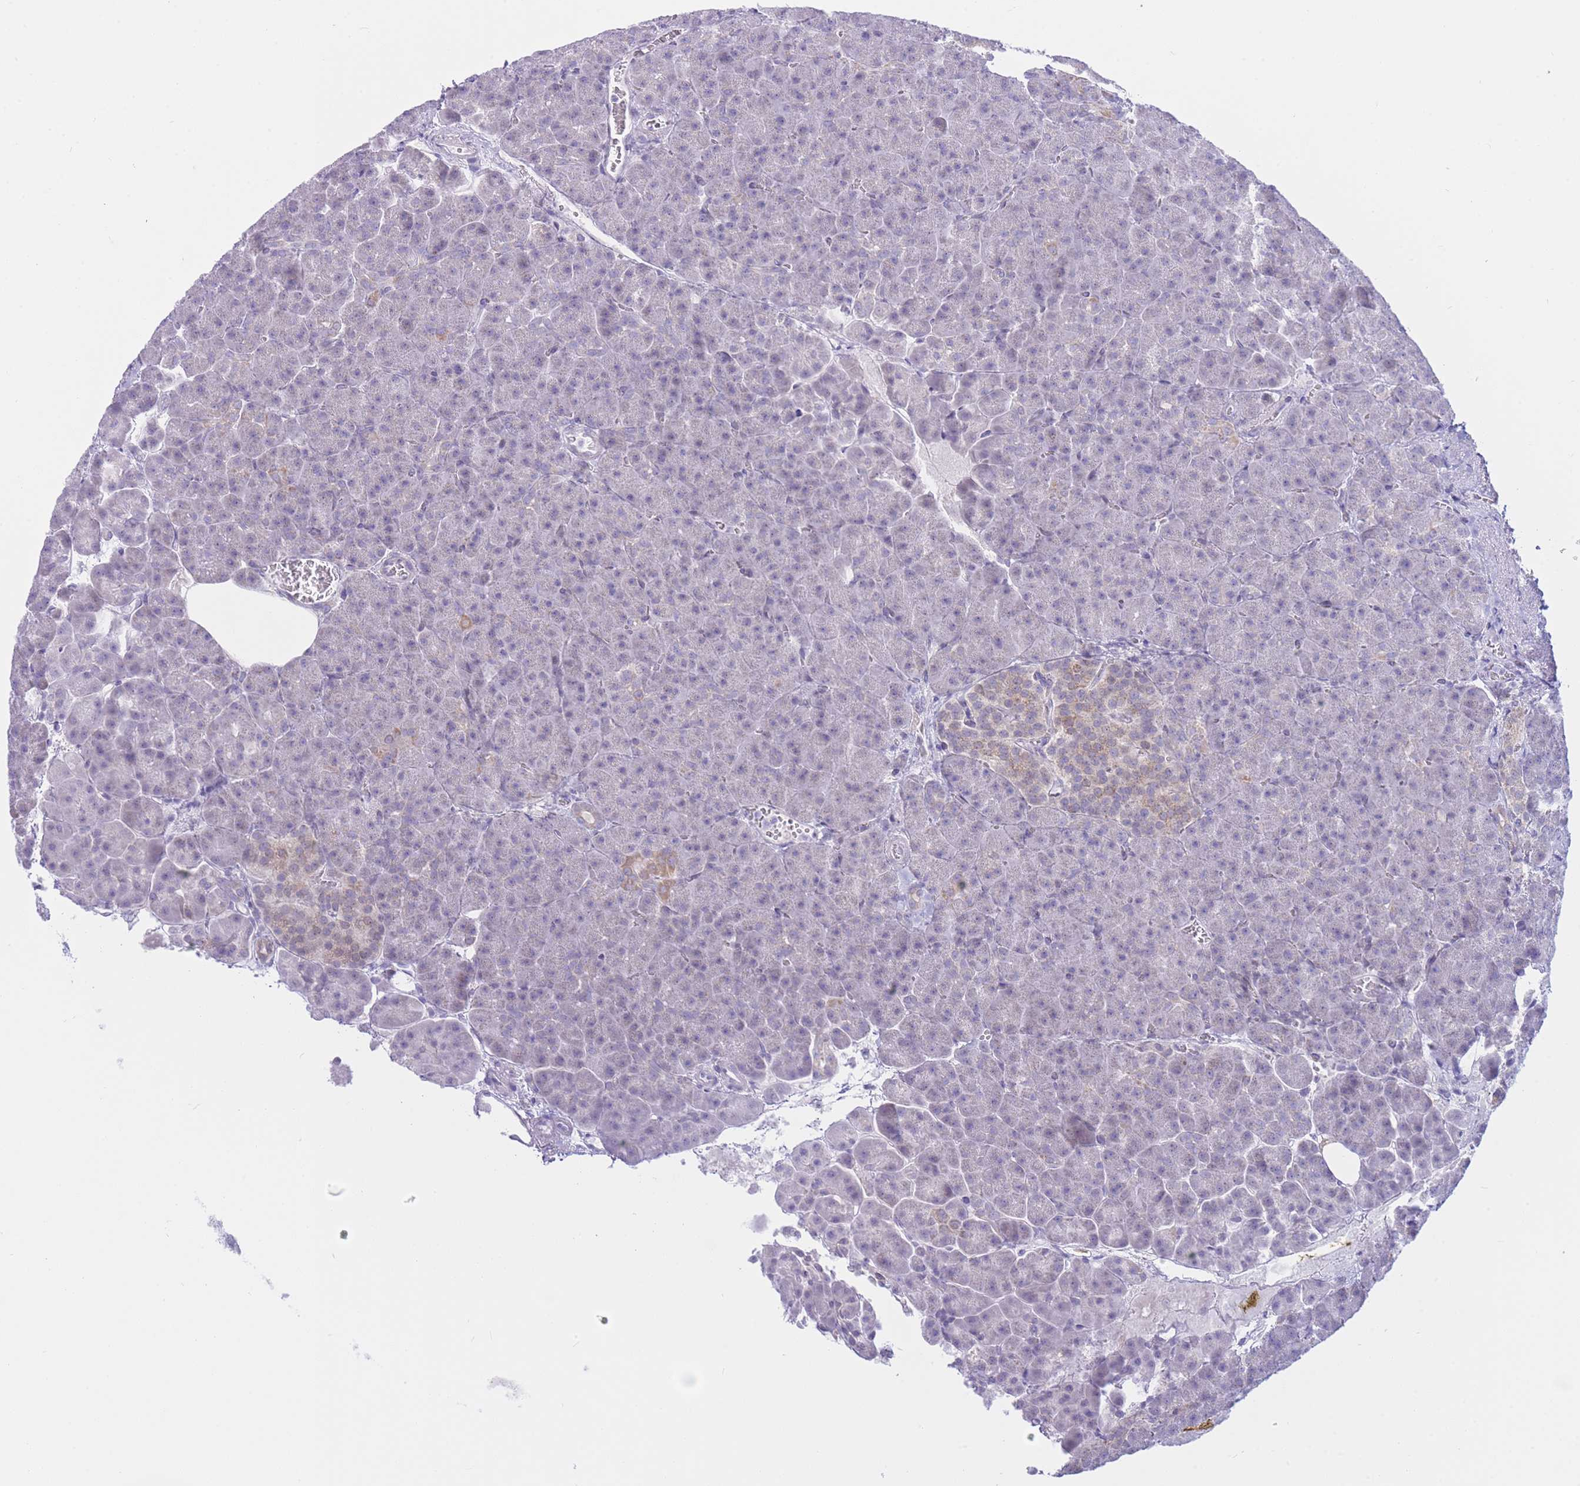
{"staining": {"intensity": "negative", "quantity": "none", "location": "none"}, "tissue": "pancreas", "cell_type": "Exocrine glandular cells", "image_type": "normal", "snomed": [{"axis": "morphology", "description": "Normal tissue, NOS"}, {"axis": "topography", "description": "Pancreas"}], "caption": "There is no significant positivity in exocrine glandular cells of pancreas. The staining was performed using DAB (3,3'-diaminobenzidine) to visualize the protein expression in brown, while the nuclei were stained in blue with hematoxylin (Magnification: 20x).", "gene": "NANP", "patient": {"sex": "female", "age": 74}}